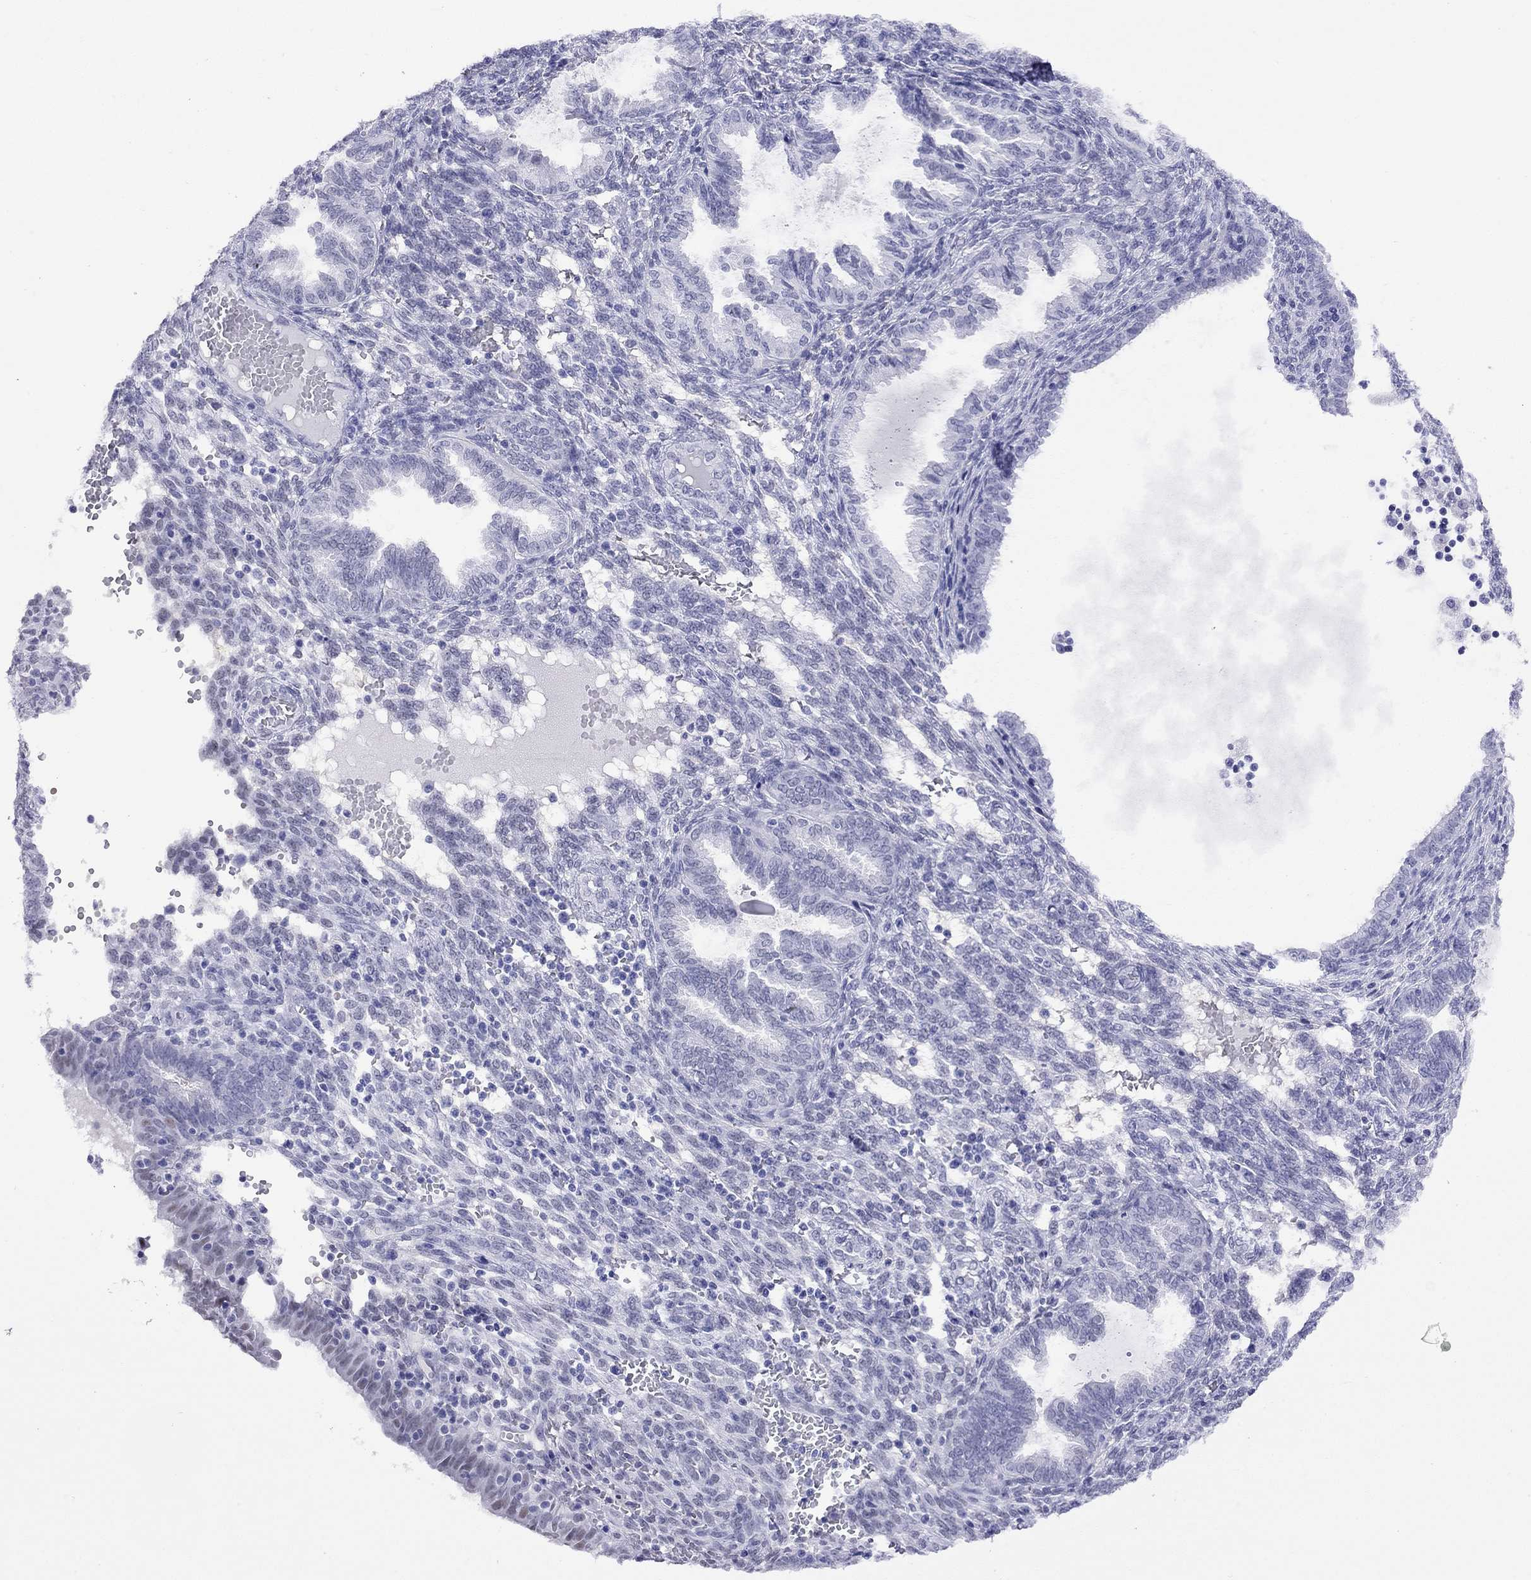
{"staining": {"intensity": "negative", "quantity": "none", "location": "none"}, "tissue": "endometrium", "cell_type": "Cells in endometrial stroma", "image_type": "normal", "snomed": [{"axis": "morphology", "description": "Normal tissue, NOS"}, {"axis": "topography", "description": "Endometrium"}], "caption": "This photomicrograph is of unremarkable endometrium stained with immunohistochemistry (IHC) to label a protein in brown with the nuclei are counter-stained blue. There is no expression in cells in endometrial stroma.", "gene": "SLC30A8", "patient": {"sex": "female", "age": 42}}